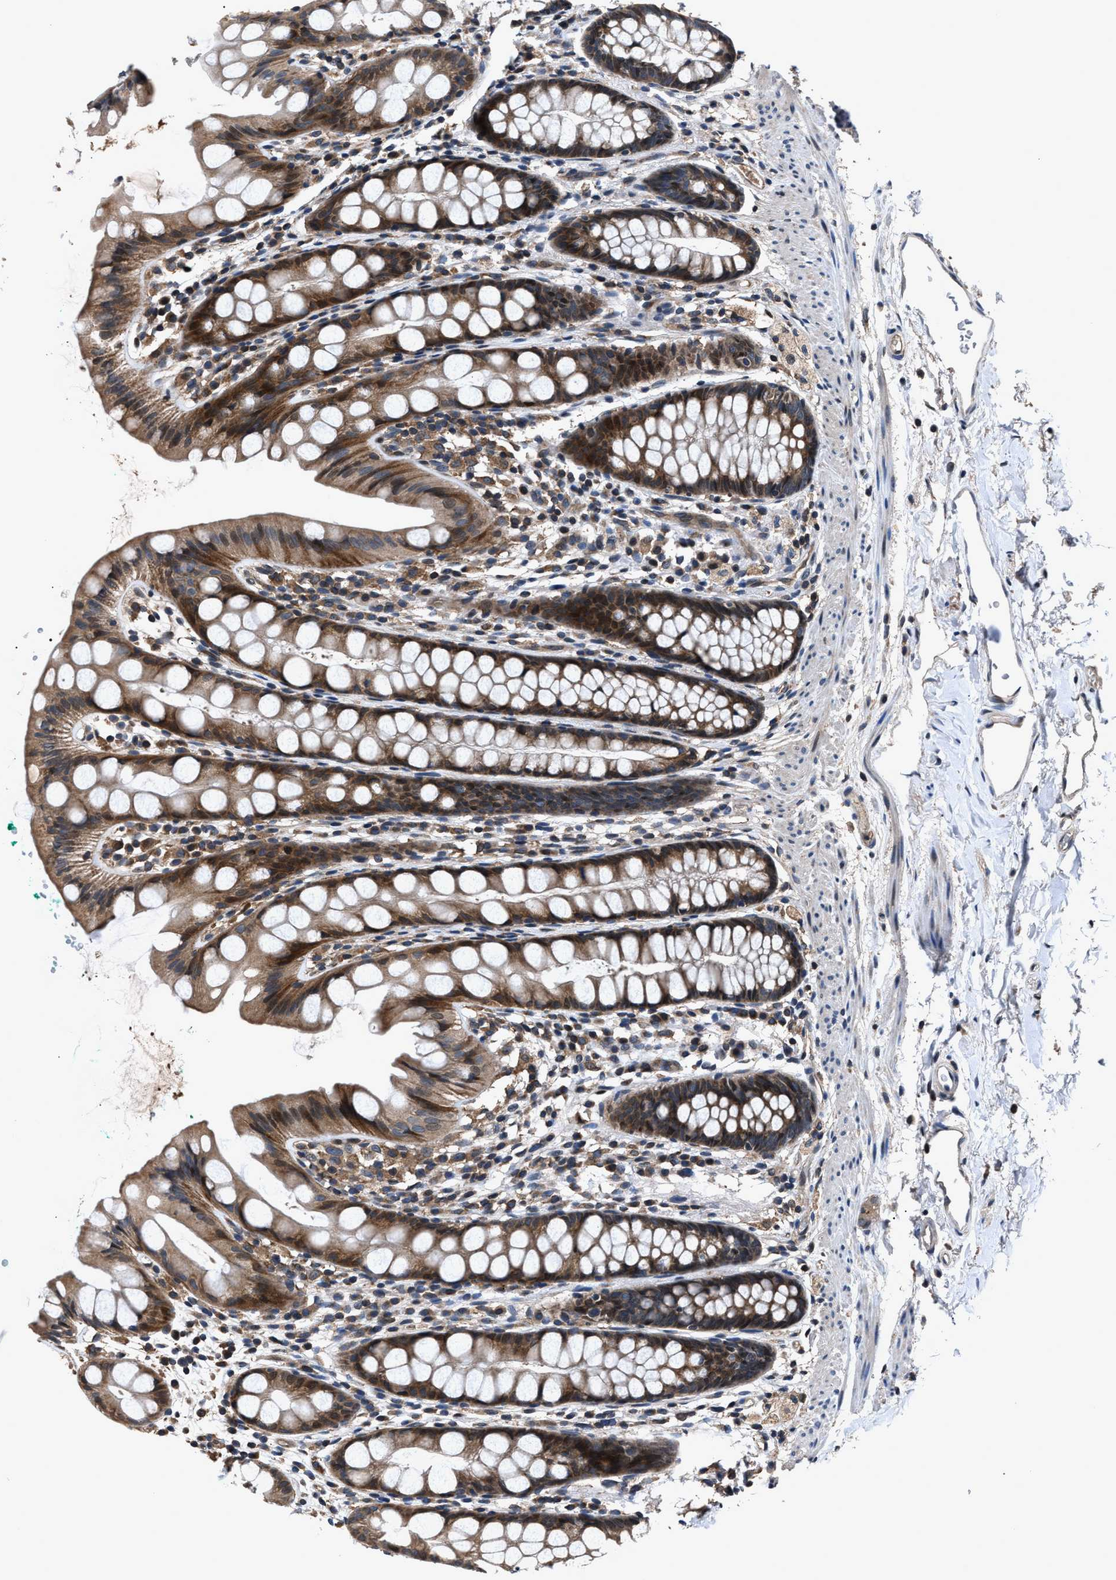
{"staining": {"intensity": "strong", "quantity": ">75%", "location": "cytoplasmic/membranous,nuclear"}, "tissue": "rectum", "cell_type": "Glandular cells", "image_type": "normal", "snomed": [{"axis": "morphology", "description": "Normal tissue, NOS"}, {"axis": "topography", "description": "Rectum"}], "caption": "Strong cytoplasmic/membranous,nuclear staining is appreciated in about >75% of glandular cells in unremarkable rectum. (Stains: DAB (3,3'-diaminobenzidine) in brown, nuclei in blue, Microscopy: brightfield microscopy at high magnification).", "gene": "TNRC18", "patient": {"sex": "female", "age": 65}}